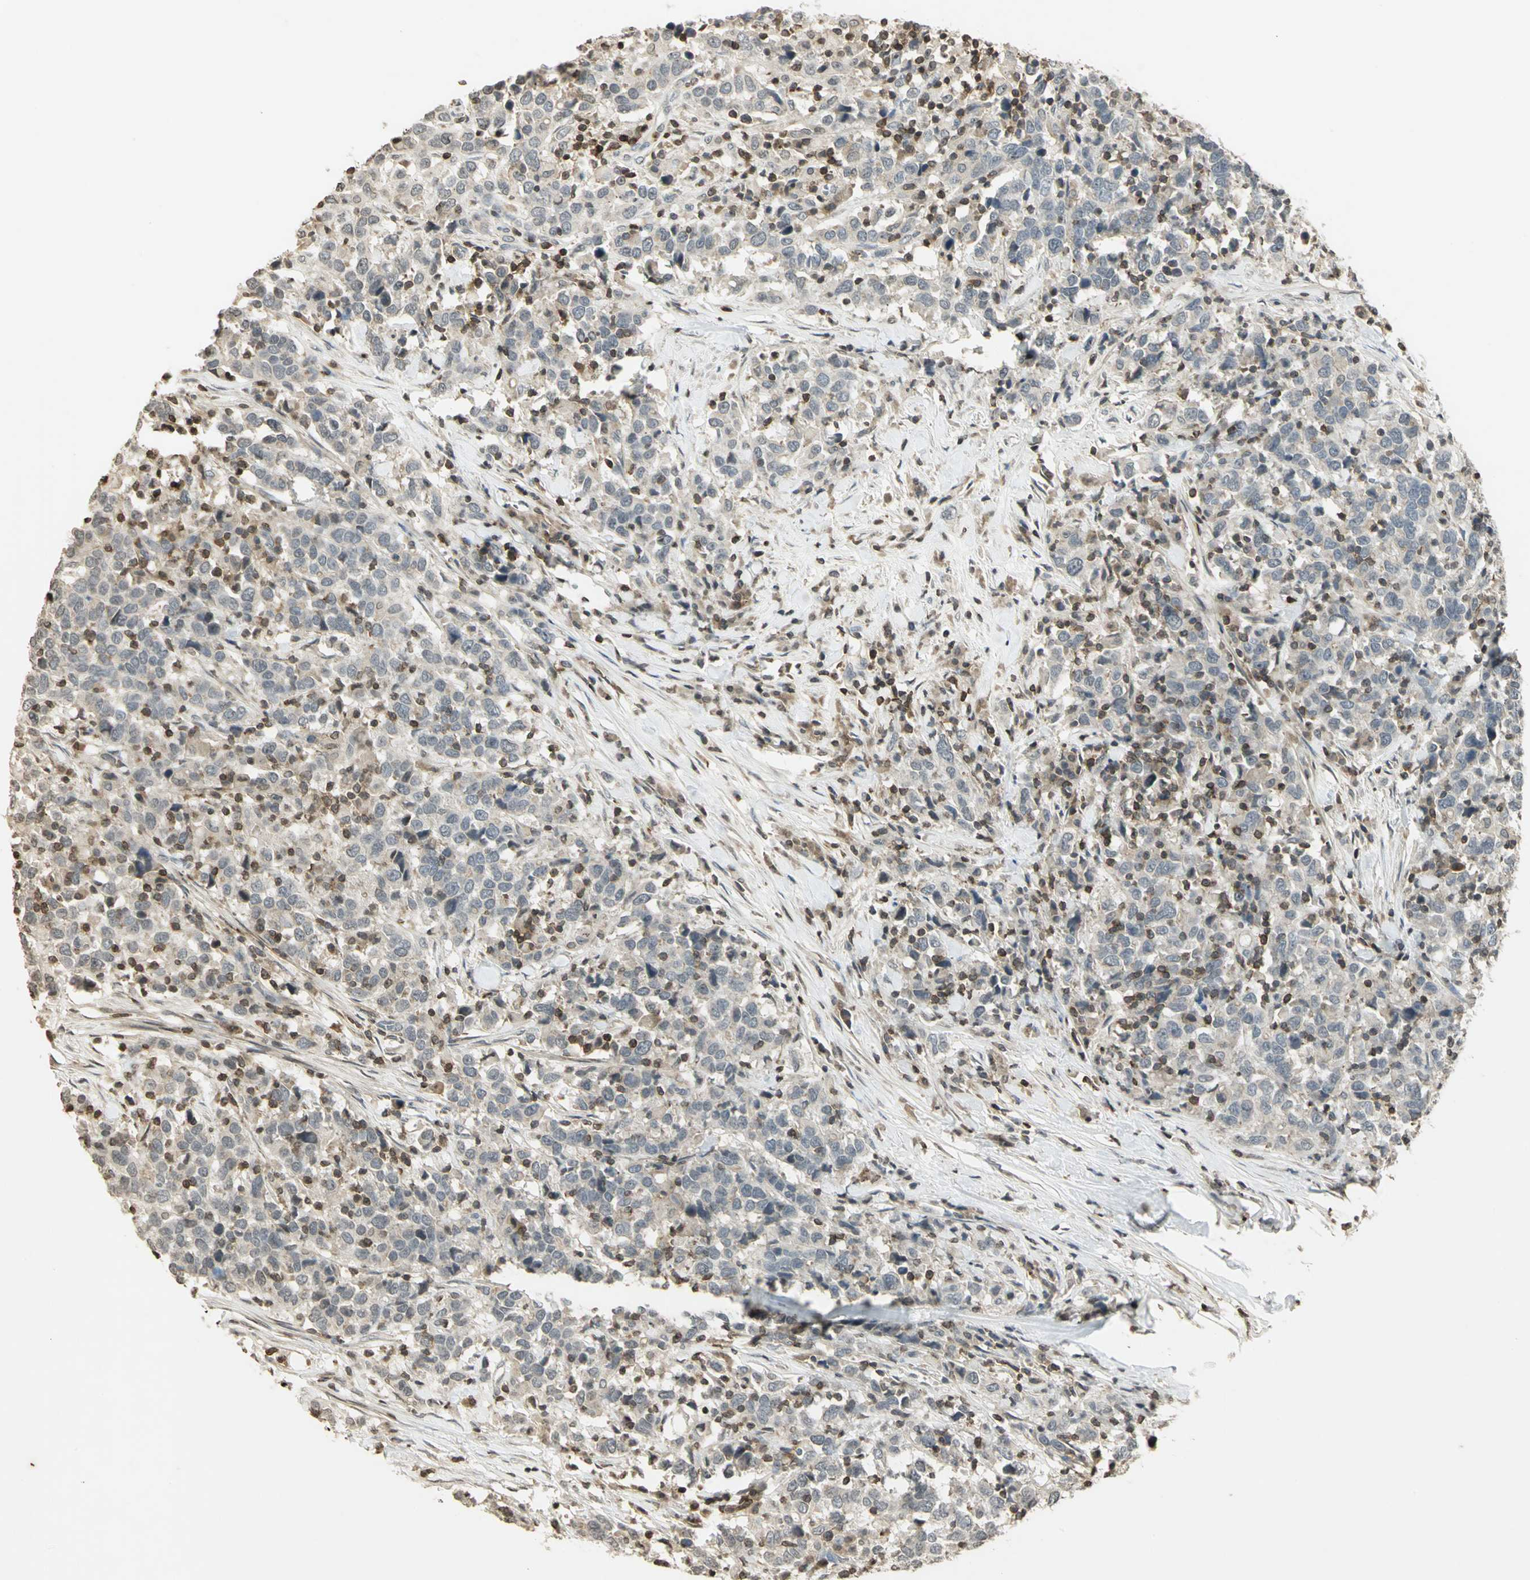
{"staining": {"intensity": "negative", "quantity": "none", "location": "none"}, "tissue": "urothelial cancer", "cell_type": "Tumor cells", "image_type": "cancer", "snomed": [{"axis": "morphology", "description": "Urothelial carcinoma, High grade"}, {"axis": "topography", "description": "Urinary bladder"}], "caption": "There is no significant staining in tumor cells of urothelial cancer. (IHC, brightfield microscopy, high magnification).", "gene": "IL16", "patient": {"sex": "male", "age": 61}}